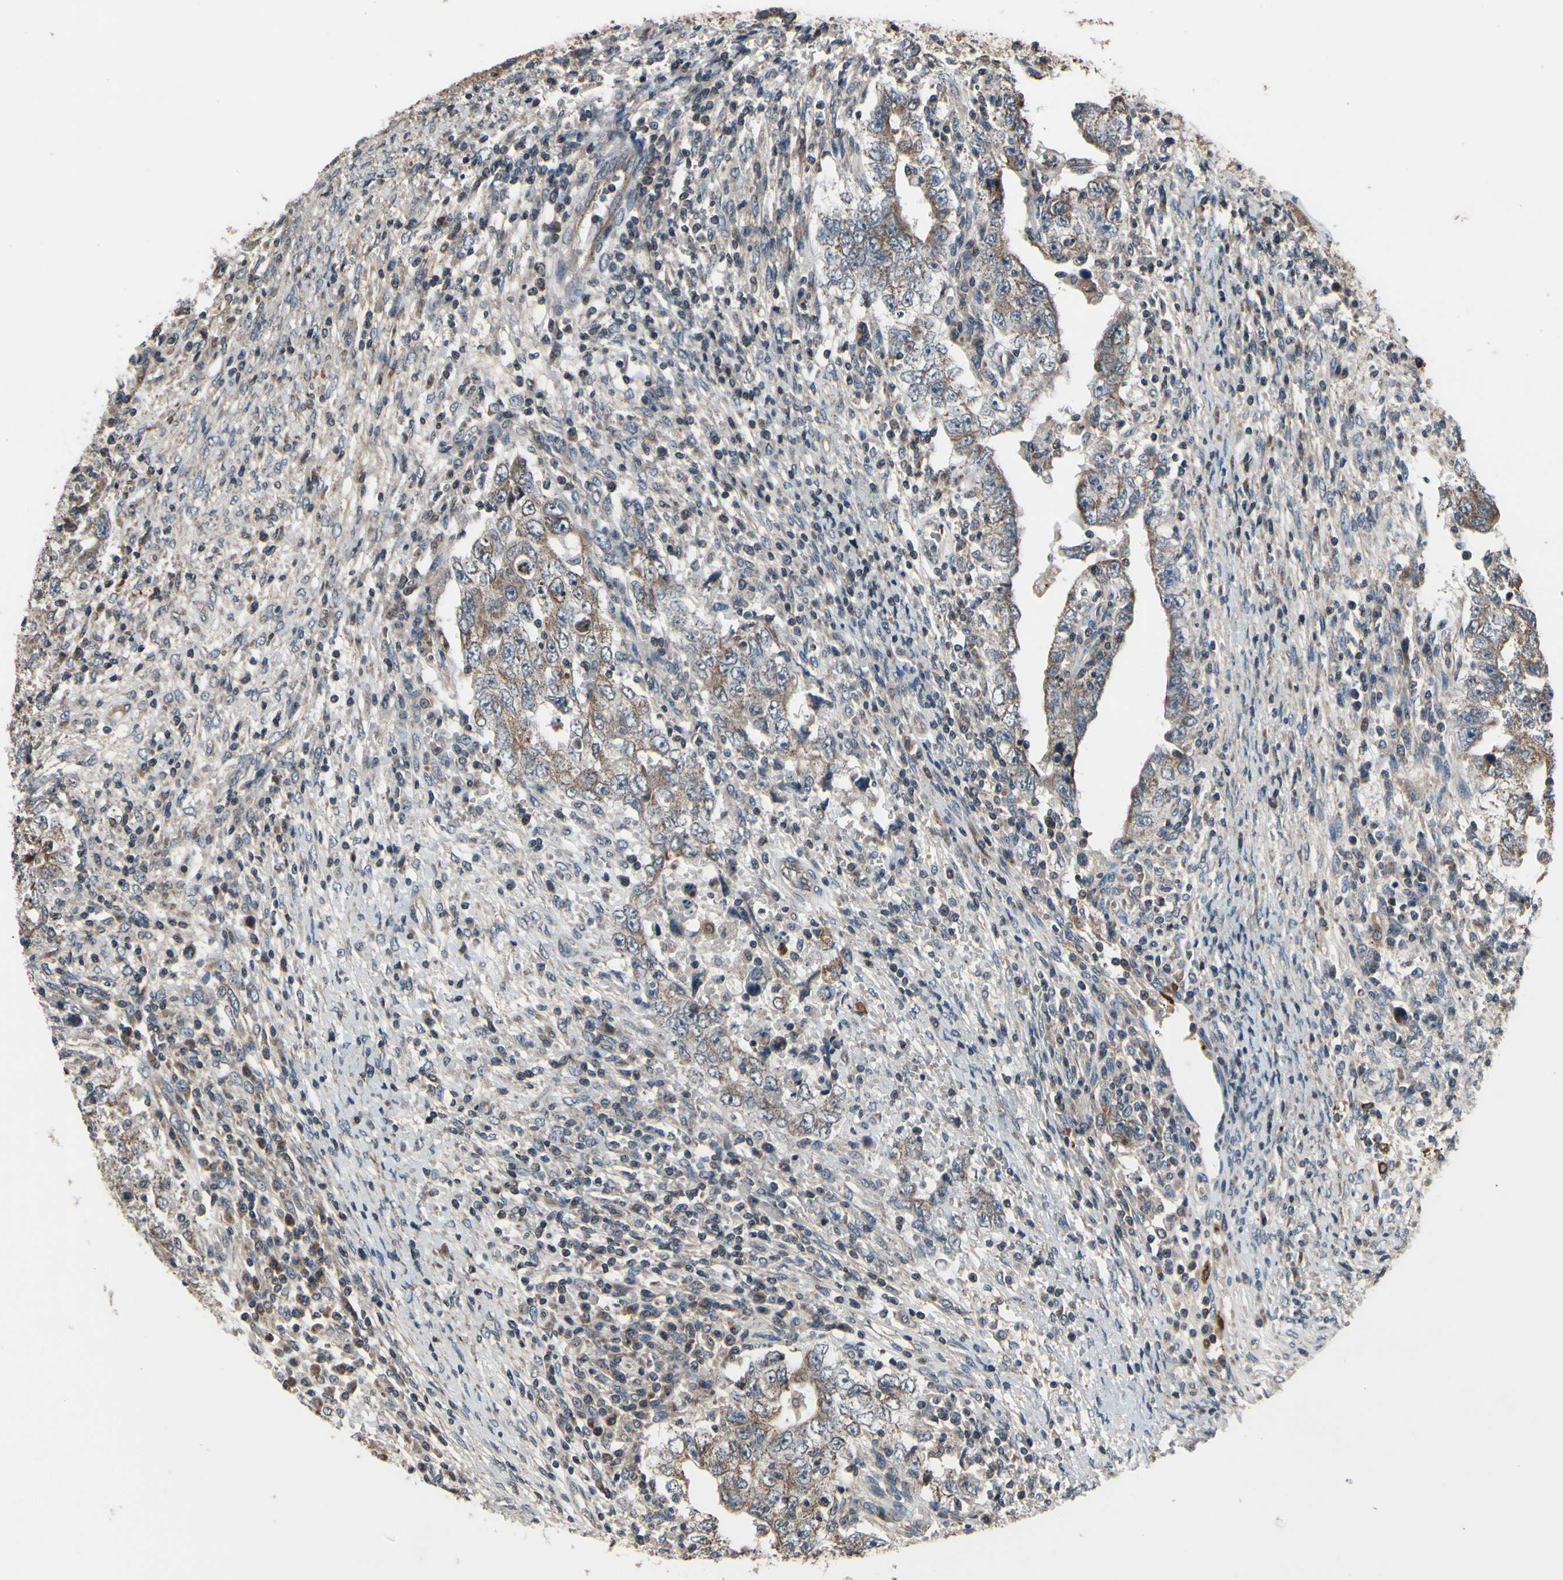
{"staining": {"intensity": "moderate", "quantity": ">75%", "location": "cytoplasmic/membranous"}, "tissue": "testis cancer", "cell_type": "Tumor cells", "image_type": "cancer", "snomed": [{"axis": "morphology", "description": "Carcinoma, Embryonal, NOS"}, {"axis": "topography", "description": "Testis"}], "caption": "Testis cancer (embryonal carcinoma) stained with a brown dye shows moderate cytoplasmic/membranous positive positivity in about >75% of tumor cells.", "gene": "MBTPS2", "patient": {"sex": "male", "age": 26}}